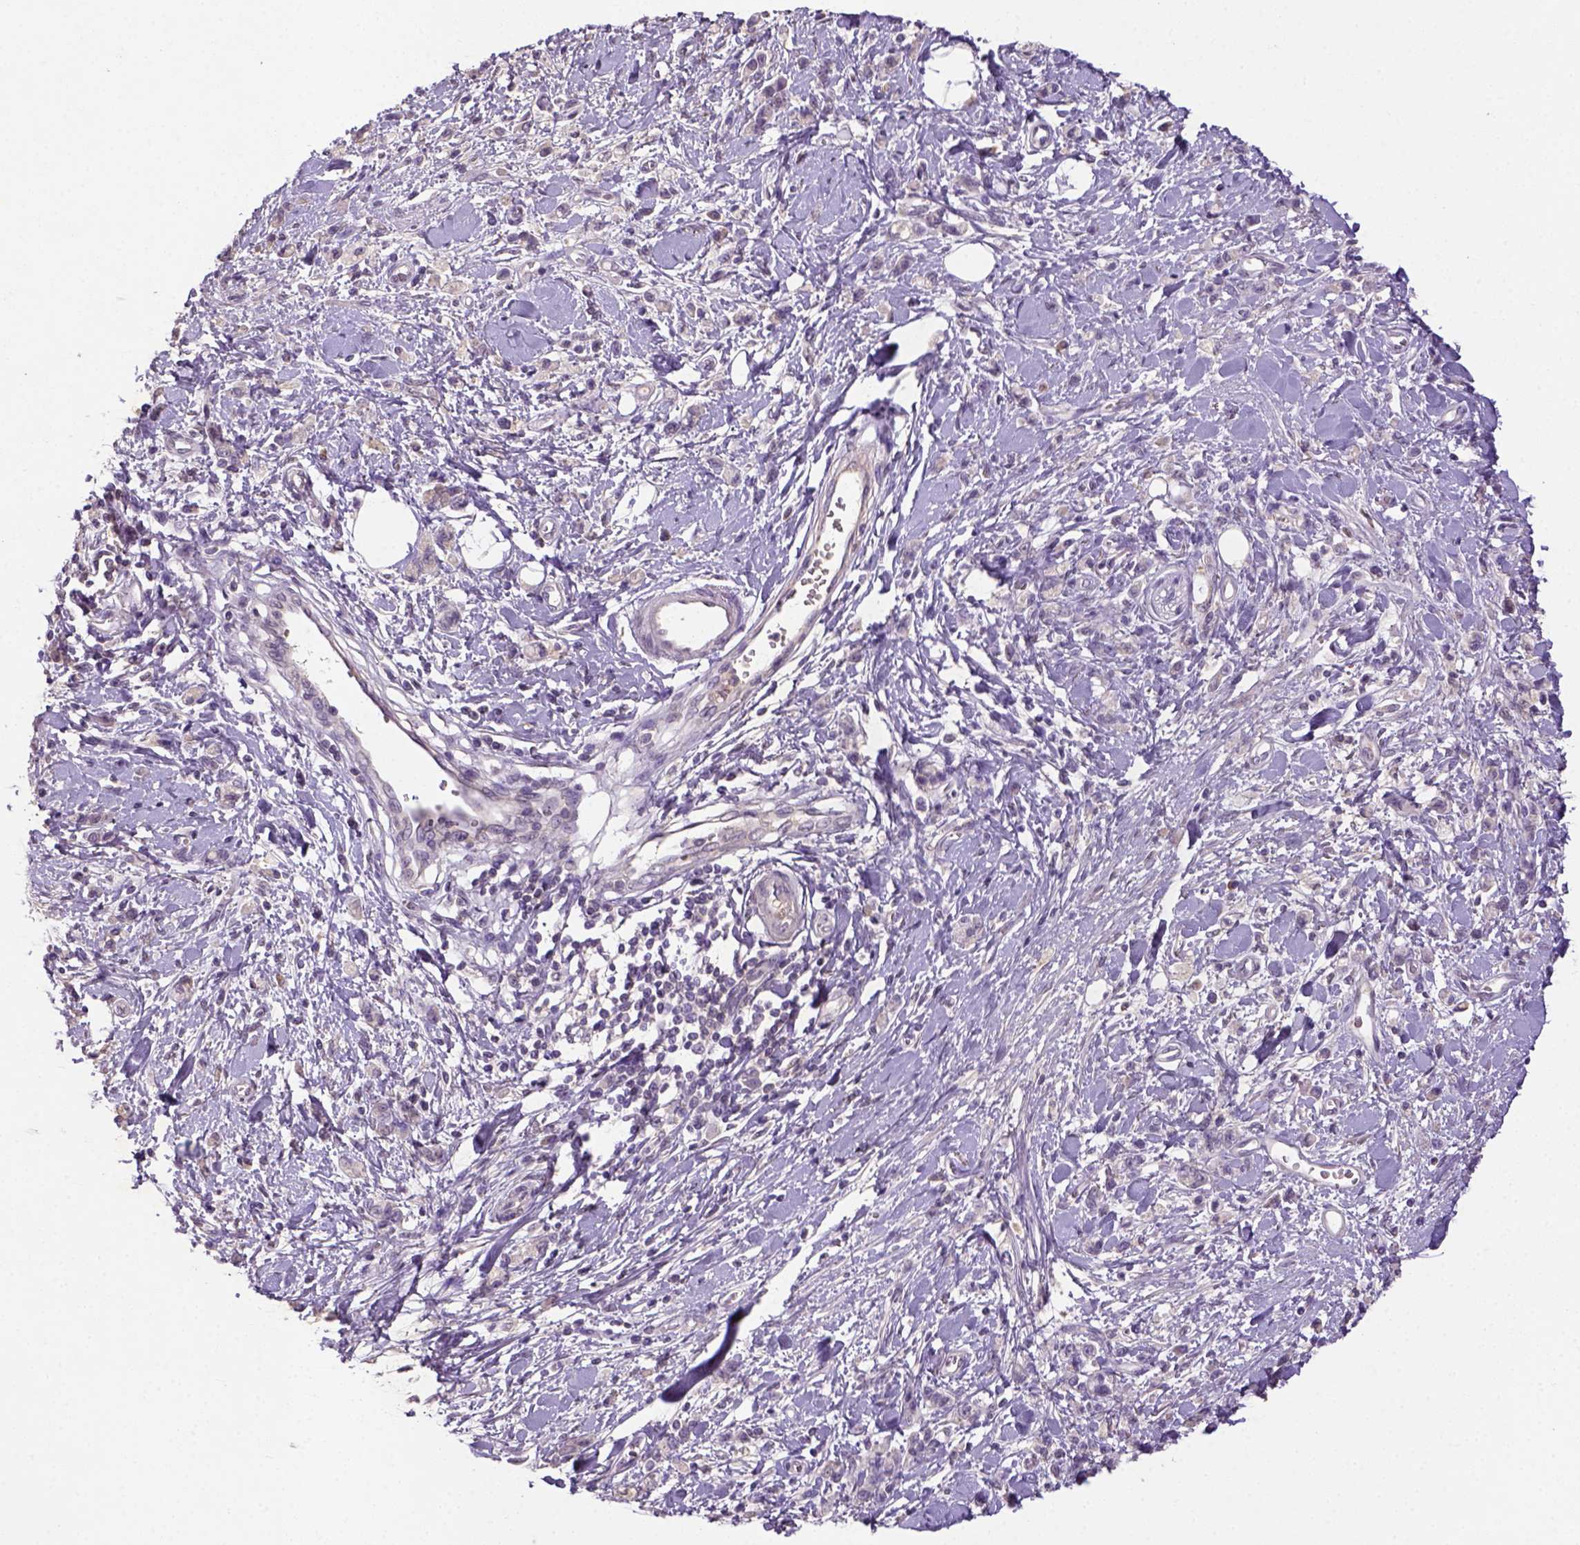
{"staining": {"intensity": "negative", "quantity": "none", "location": "none"}, "tissue": "stomach cancer", "cell_type": "Tumor cells", "image_type": "cancer", "snomed": [{"axis": "morphology", "description": "Adenocarcinoma, NOS"}, {"axis": "topography", "description": "Stomach"}], "caption": "Stomach cancer (adenocarcinoma) was stained to show a protein in brown. There is no significant staining in tumor cells.", "gene": "NLGN2", "patient": {"sex": "male", "age": 77}}